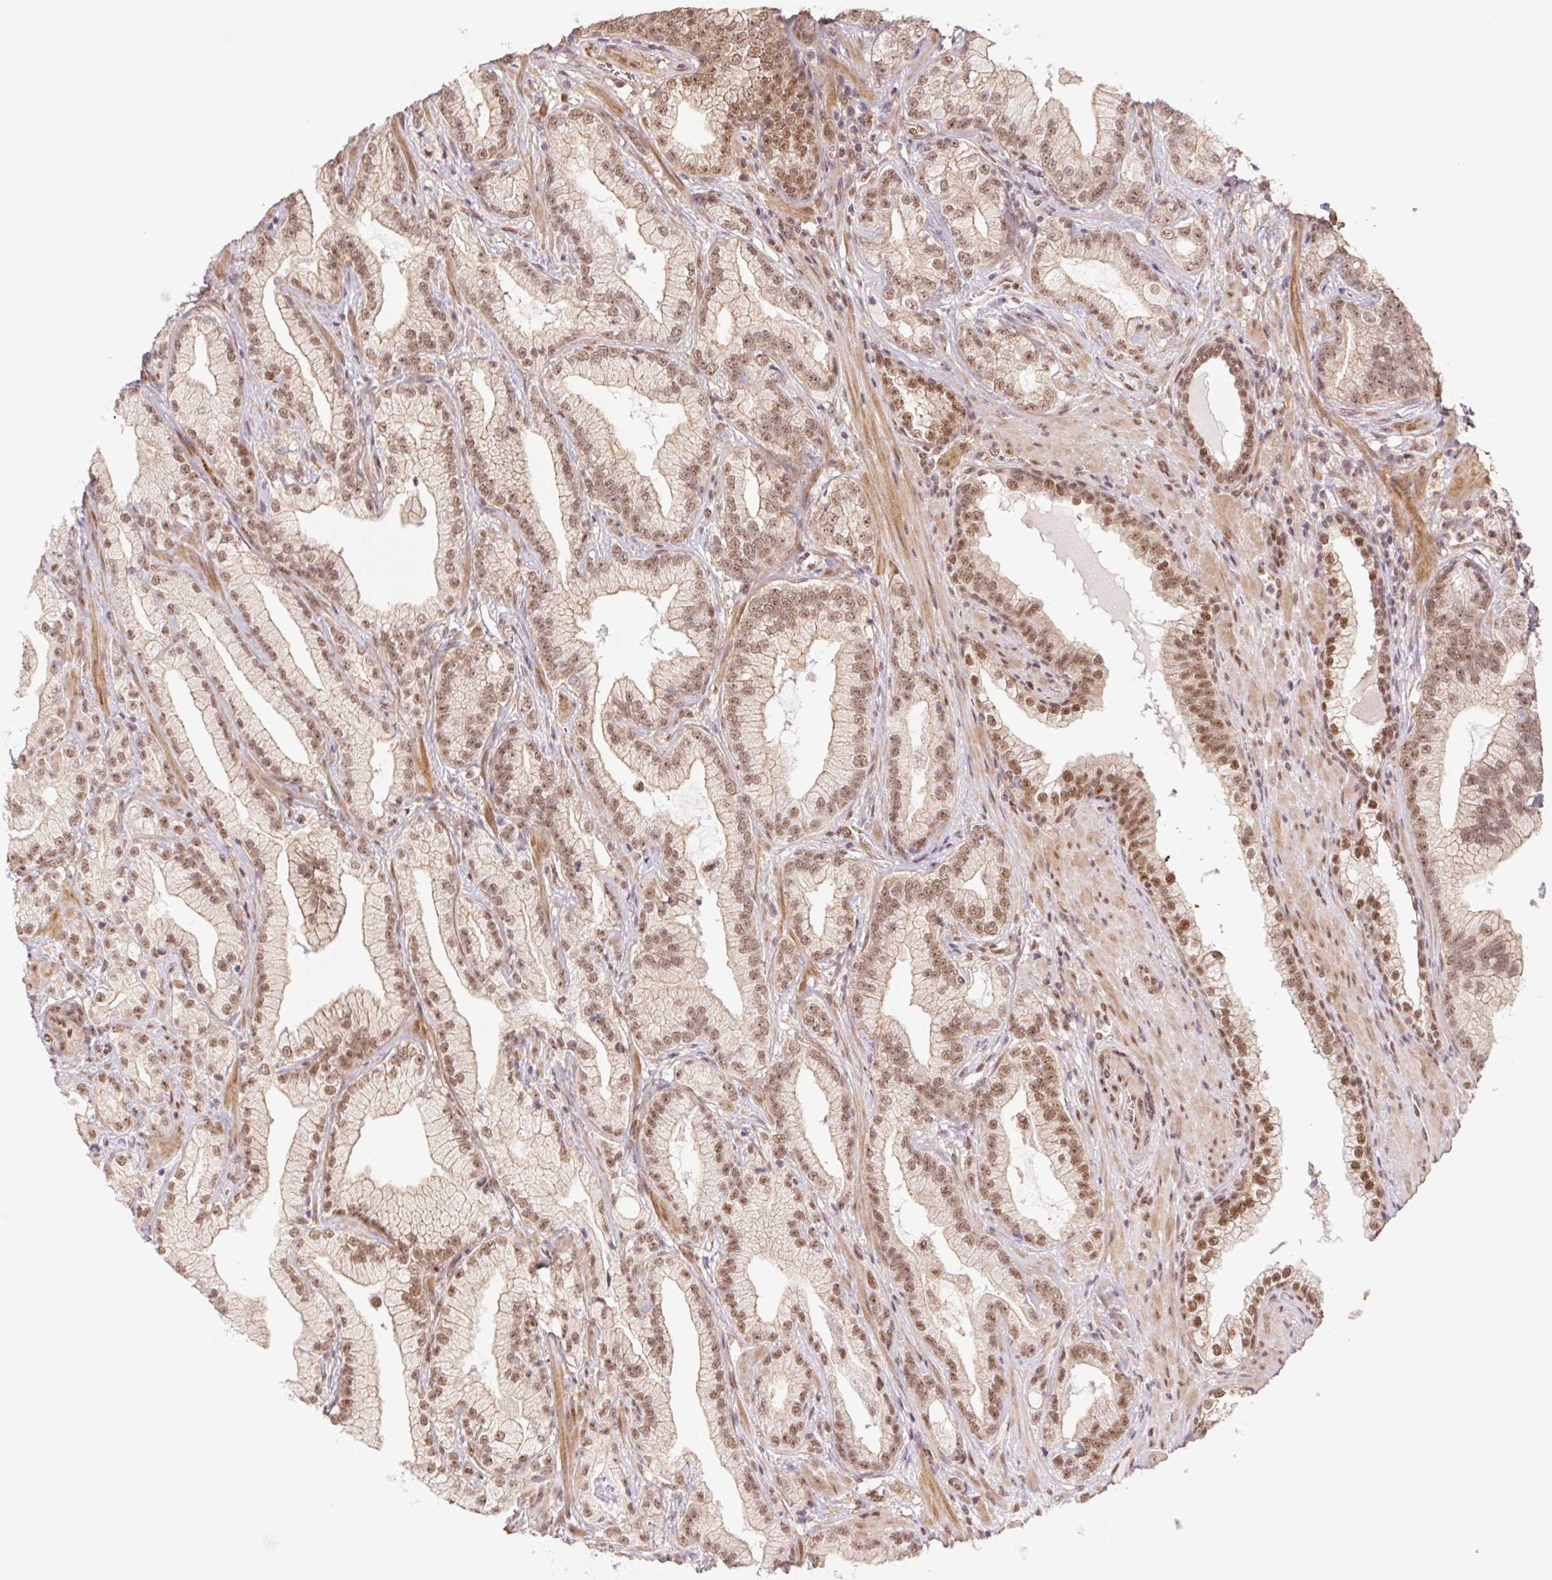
{"staining": {"intensity": "moderate", "quantity": ">75%", "location": "nuclear"}, "tissue": "prostate cancer", "cell_type": "Tumor cells", "image_type": "cancer", "snomed": [{"axis": "morphology", "description": "Adenocarcinoma, Low grade"}, {"axis": "topography", "description": "Prostate"}], "caption": "DAB (3,3'-diaminobenzidine) immunohistochemical staining of human prostate adenocarcinoma (low-grade) demonstrates moderate nuclear protein staining in about >75% of tumor cells.", "gene": "CWC25", "patient": {"sex": "male", "age": 62}}